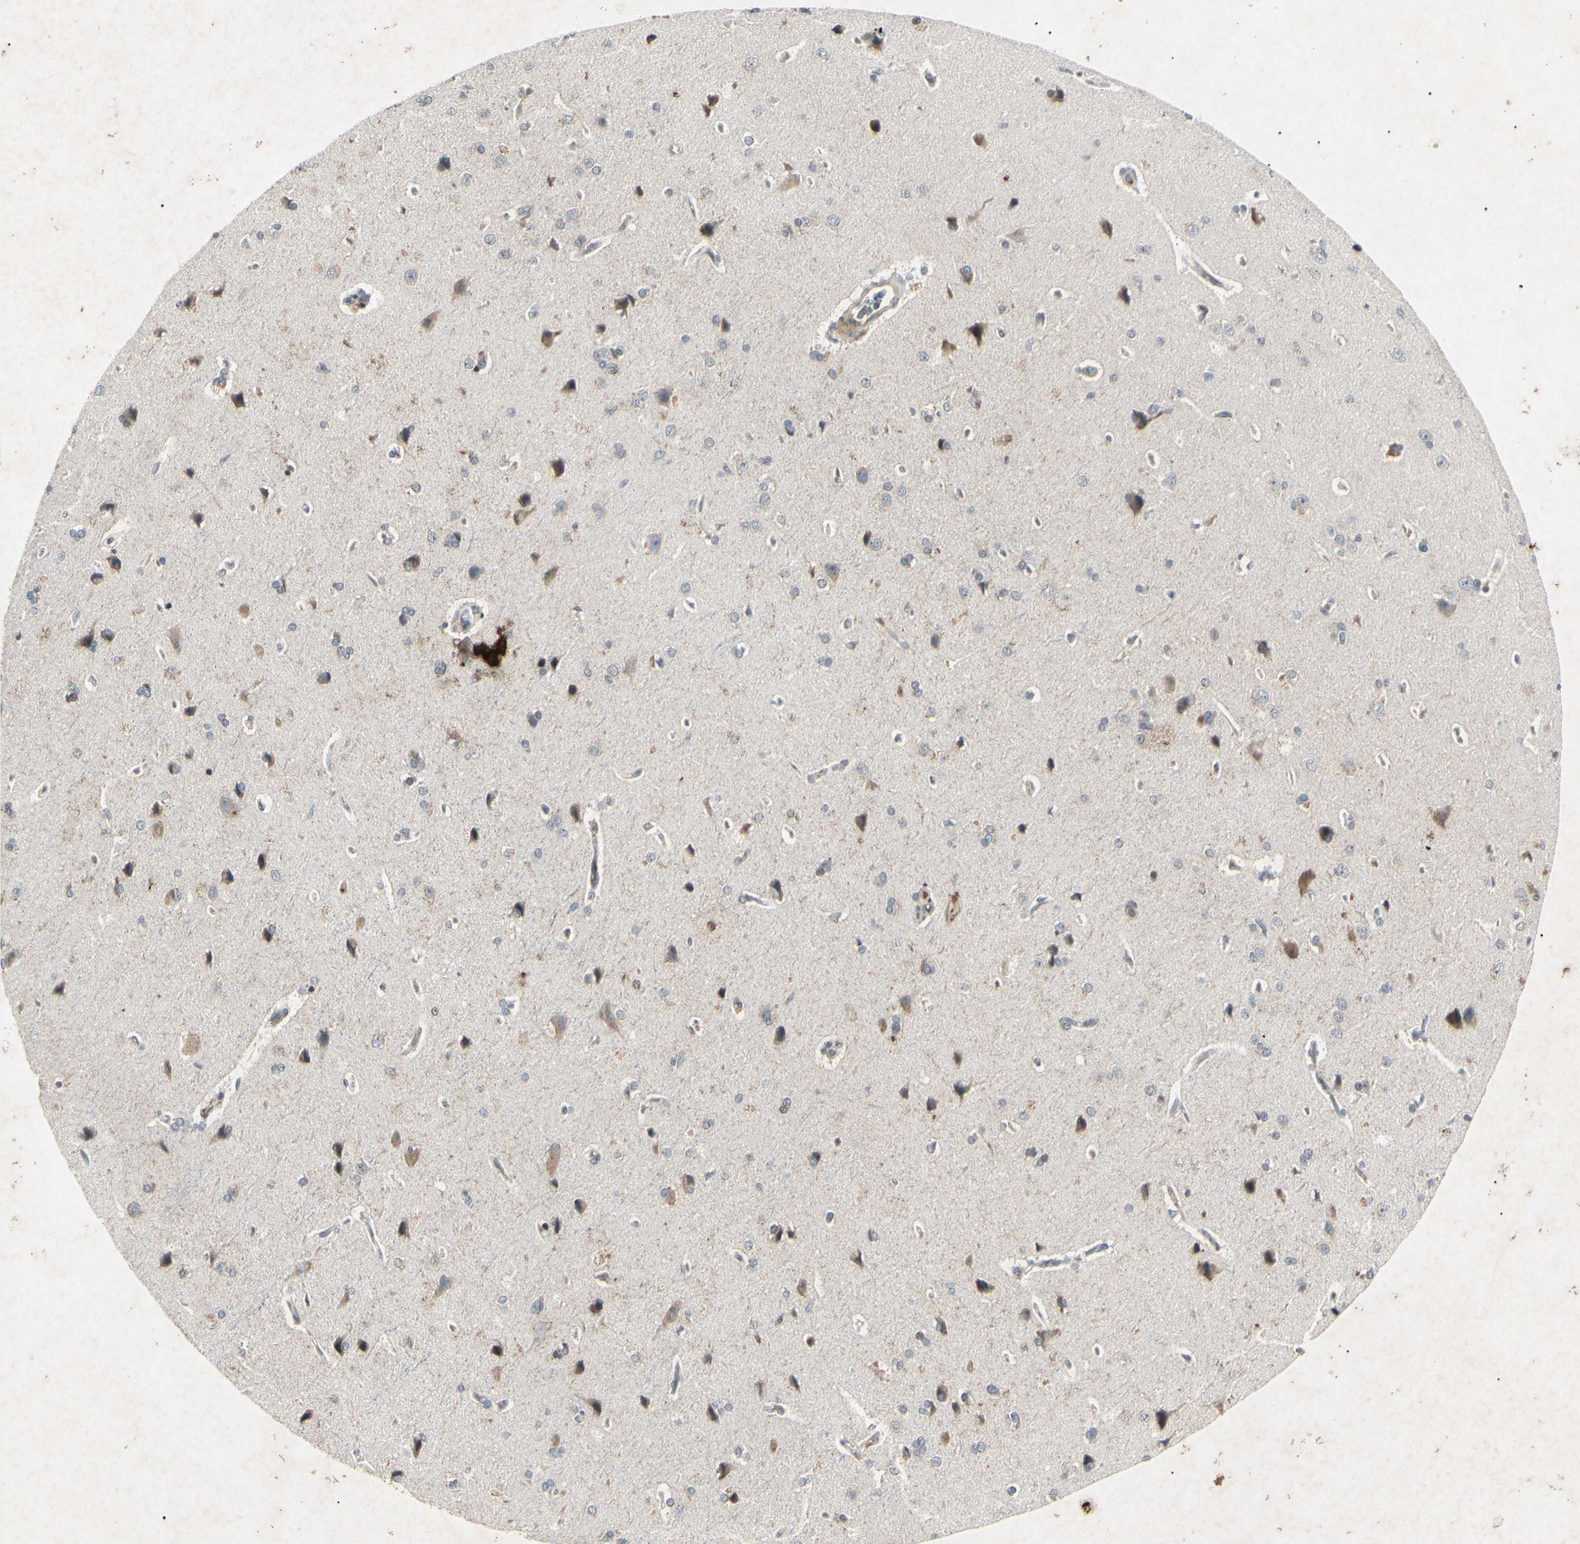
{"staining": {"intensity": "weak", "quantity": "25%-75%", "location": "cytoplasmic/membranous"}, "tissue": "cerebral cortex", "cell_type": "Endothelial cells", "image_type": "normal", "snomed": [{"axis": "morphology", "description": "Normal tissue, NOS"}, {"axis": "topography", "description": "Cerebral cortex"}], "caption": "Protein expression by IHC demonstrates weak cytoplasmic/membranous staining in about 25%-75% of endothelial cells in benign cerebral cortex.", "gene": "AEBP1", "patient": {"sex": "male", "age": 62}}